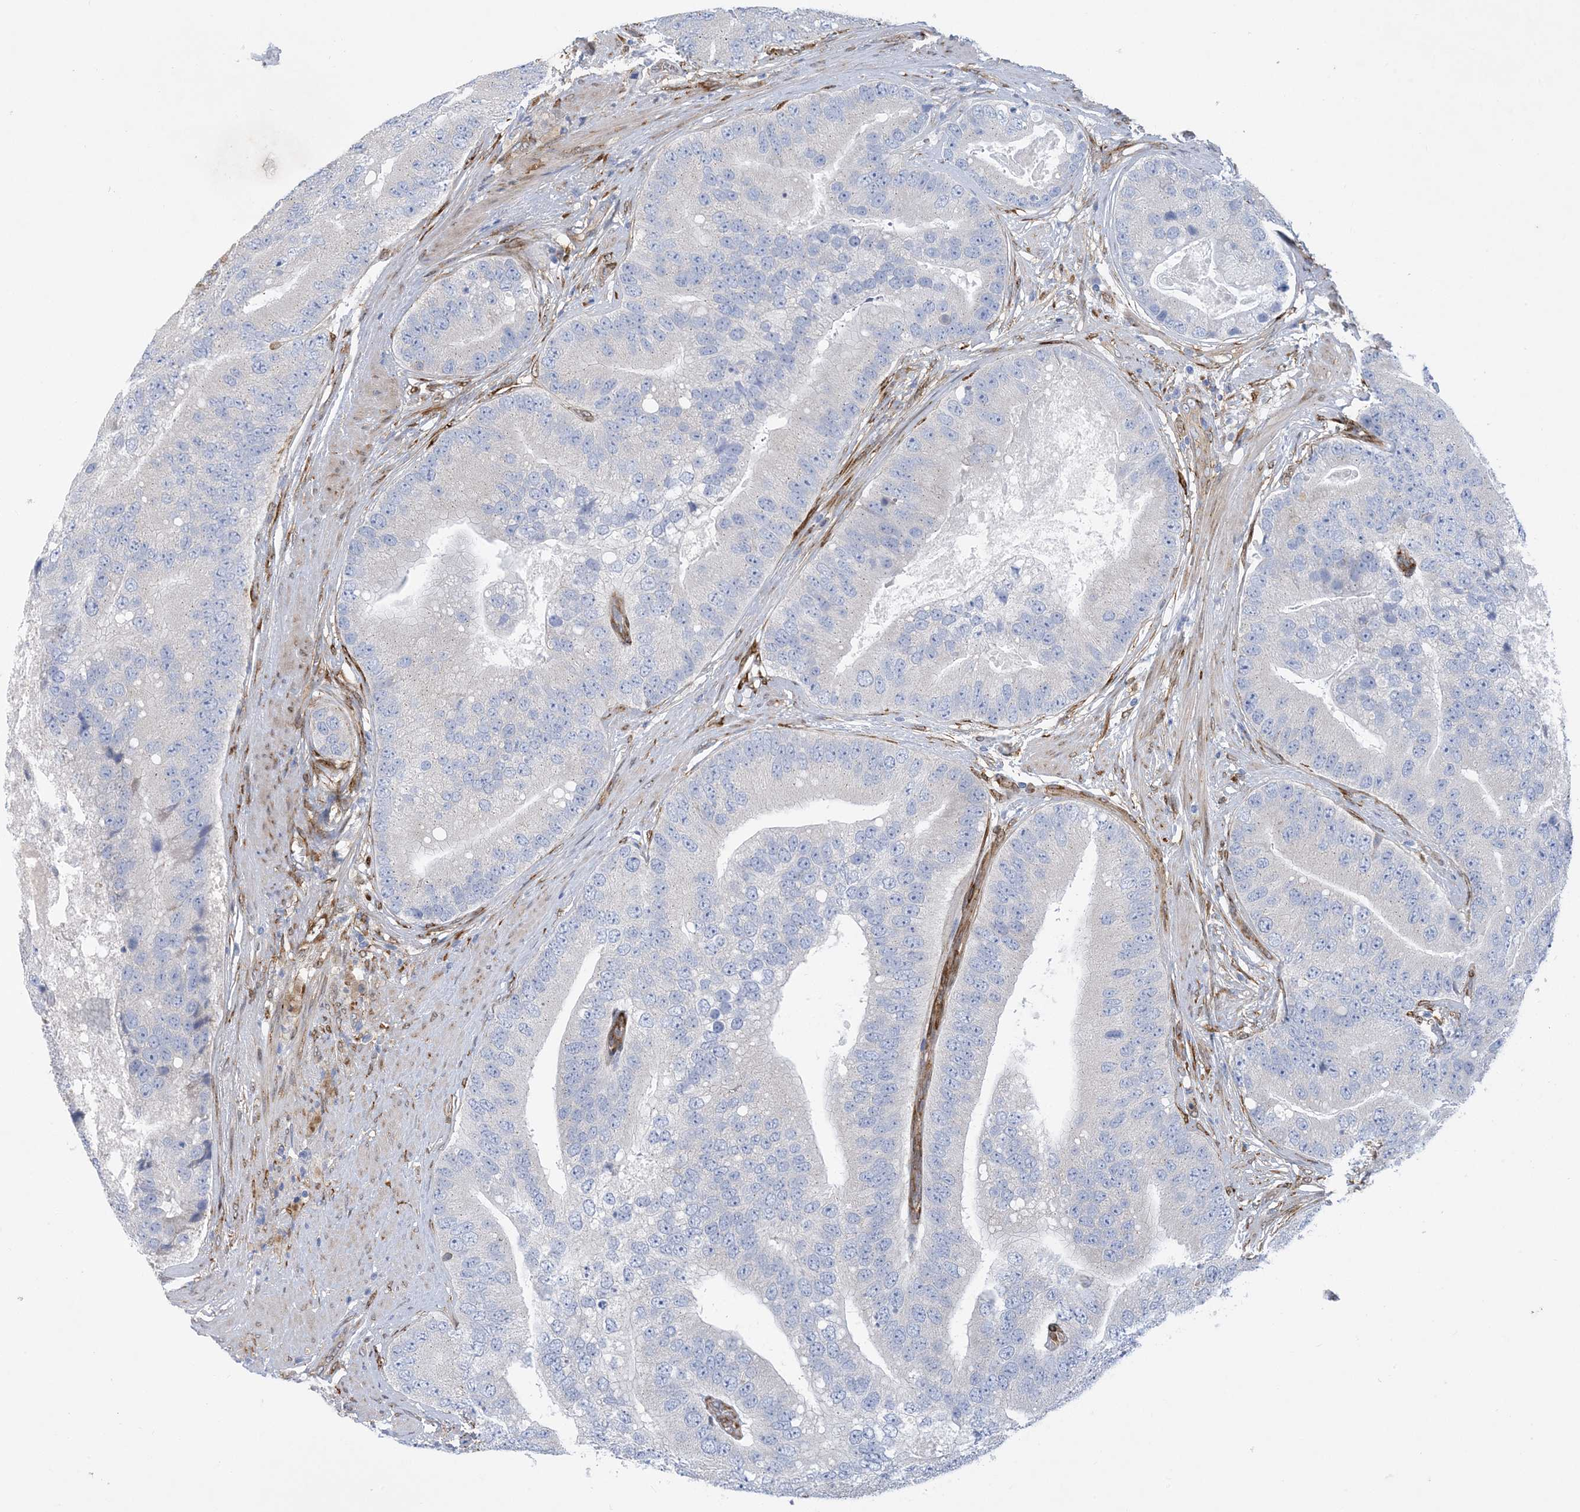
{"staining": {"intensity": "negative", "quantity": "none", "location": "none"}, "tissue": "prostate cancer", "cell_type": "Tumor cells", "image_type": "cancer", "snomed": [{"axis": "morphology", "description": "Adenocarcinoma, High grade"}, {"axis": "topography", "description": "Prostate"}], "caption": "Immunohistochemistry (IHC) micrograph of neoplastic tissue: prostate high-grade adenocarcinoma stained with DAB (3,3'-diaminobenzidine) reveals no significant protein staining in tumor cells.", "gene": "RBMS3", "patient": {"sex": "male", "age": 70}}